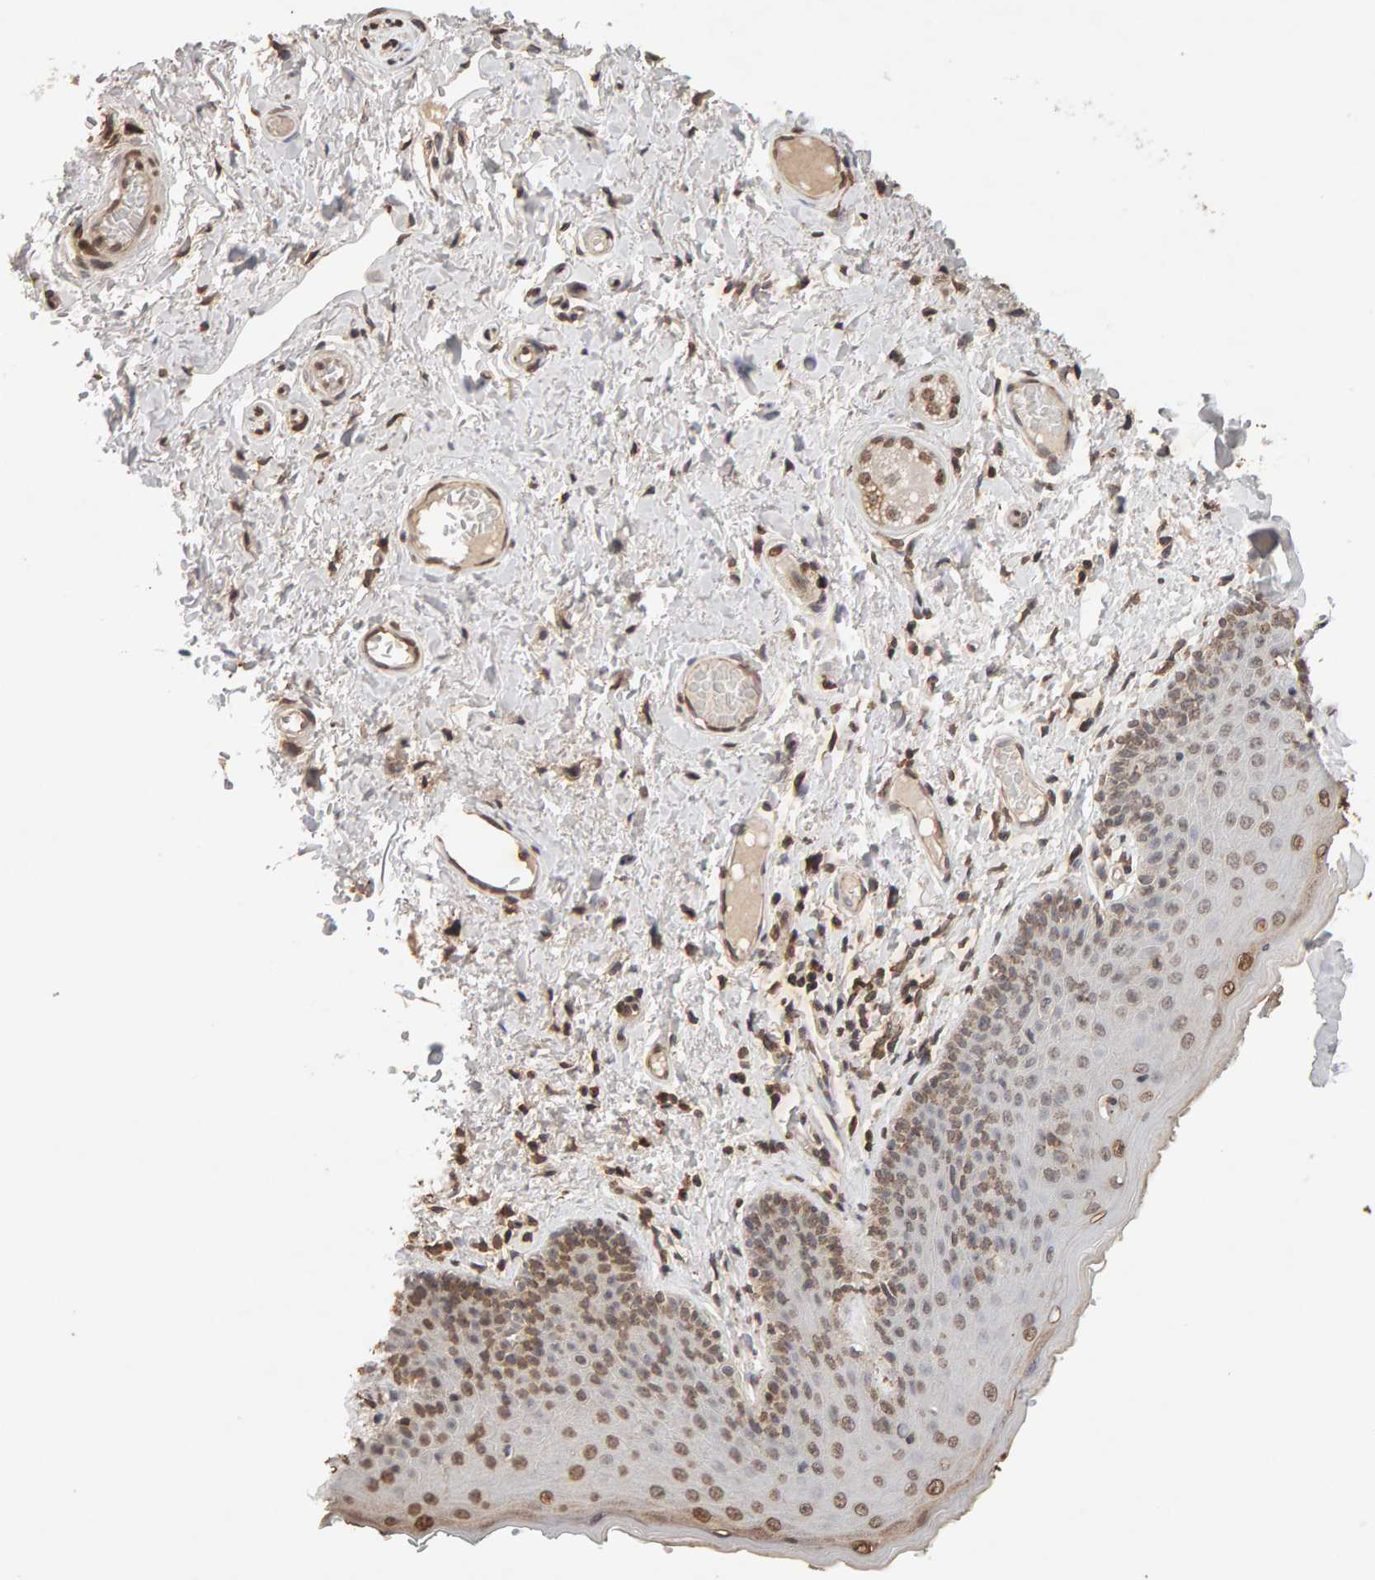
{"staining": {"intensity": "moderate", "quantity": ">75%", "location": "nuclear"}, "tissue": "skin", "cell_type": "Epidermal cells", "image_type": "normal", "snomed": [{"axis": "morphology", "description": "Normal tissue, NOS"}, {"axis": "topography", "description": "Vulva"}], "caption": "A micrograph showing moderate nuclear positivity in approximately >75% of epidermal cells in unremarkable skin, as visualized by brown immunohistochemical staining.", "gene": "DNAJB5", "patient": {"sex": "female", "age": 66}}